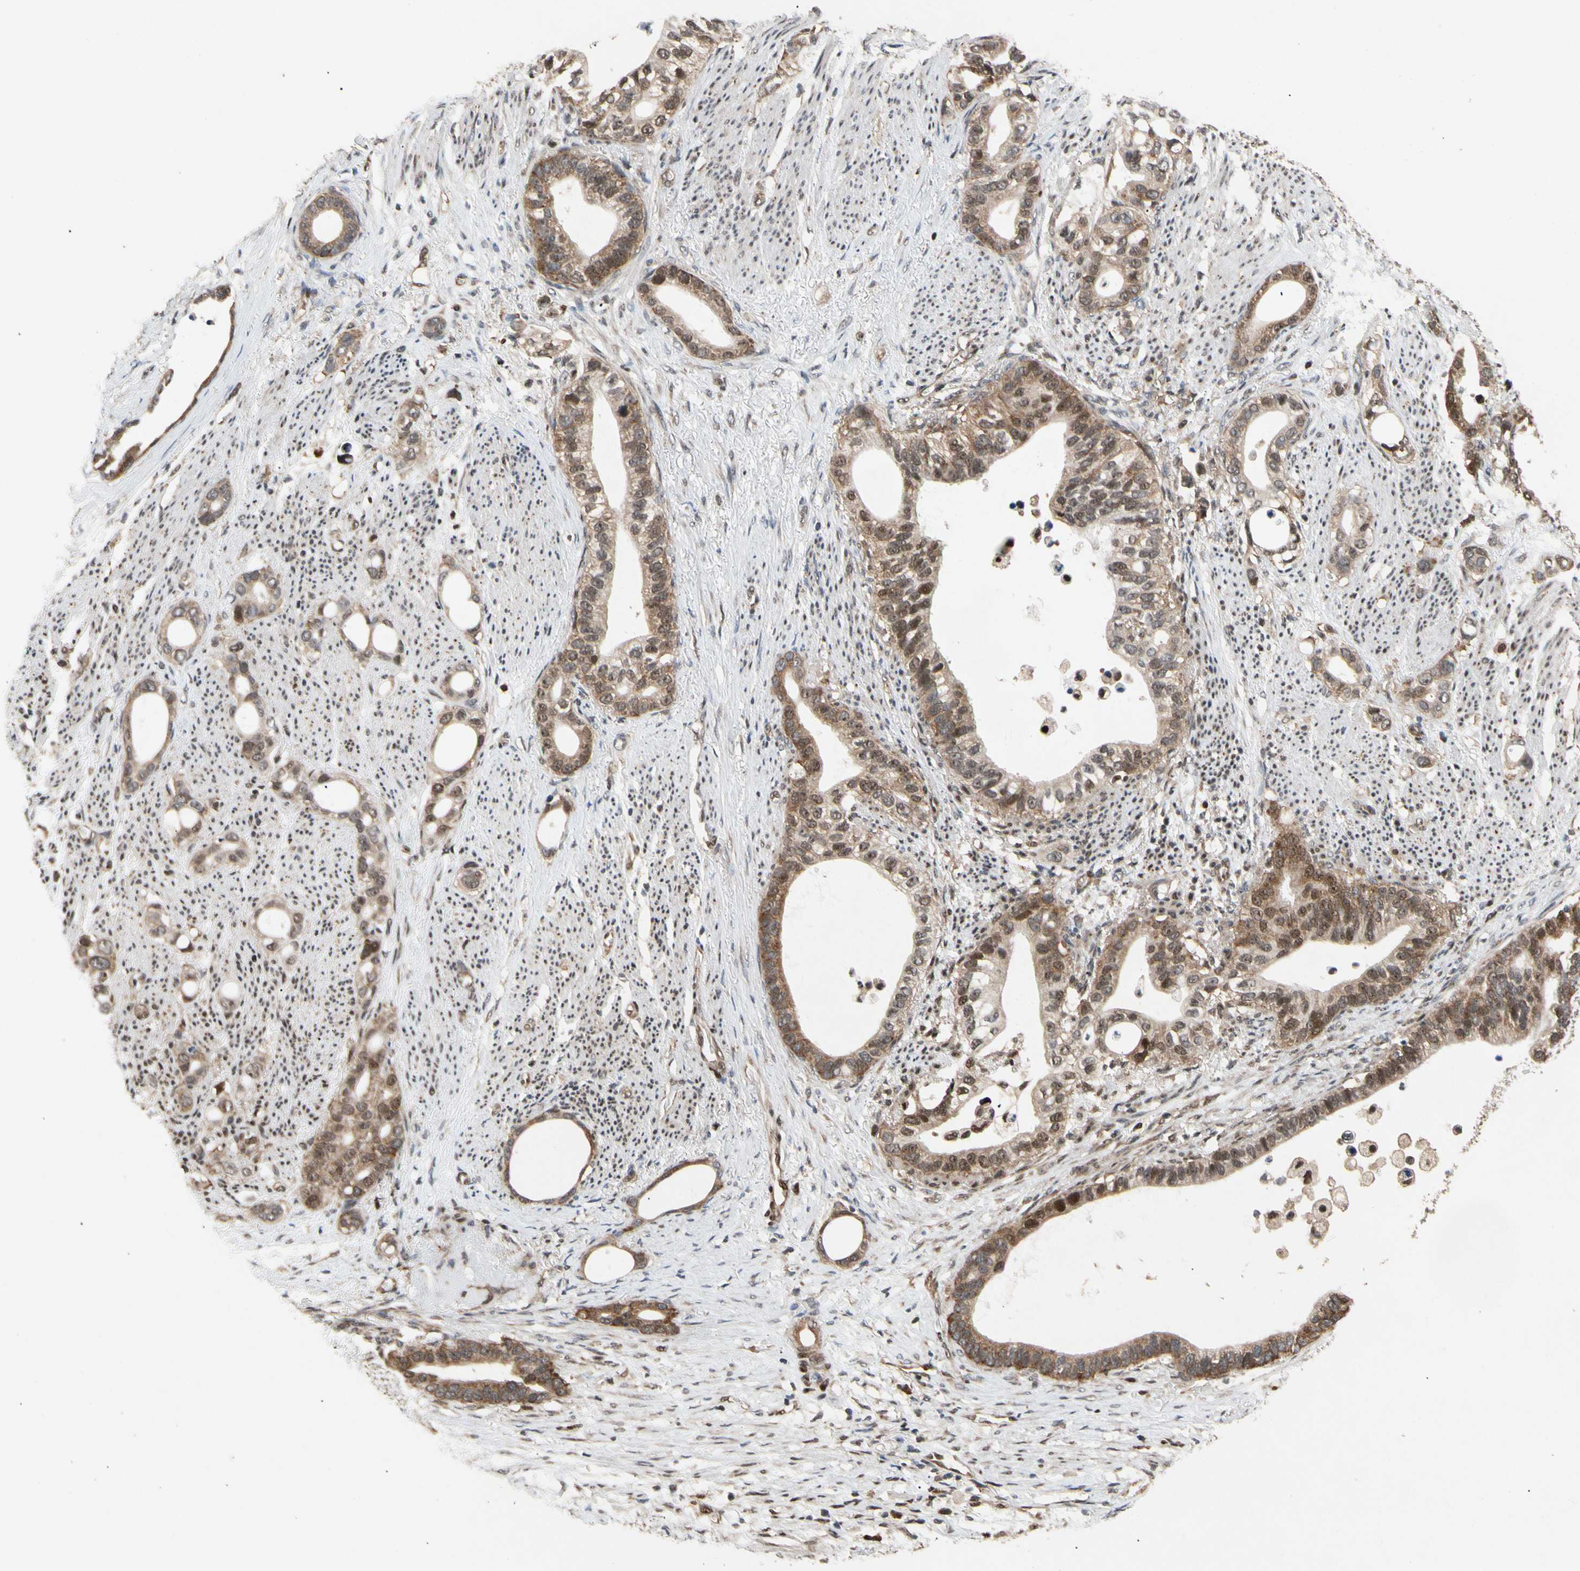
{"staining": {"intensity": "moderate", "quantity": ">75%", "location": "cytoplasmic/membranous"}, "tissue": "stomach cancer", "cell_type": "Tumor cells", "image_type": "cancer", "snomed": [{"axis": "morphology", "description": "Adenocarcinoma, NOS"}, {"axis": "topography", "description": "Stomach"}], "caption": "Tumor cells reveal medium levels of moderate cytoplasmic/membranous positivity in approximately >75% of cells in stomach cancer.", "gene": "EIF1AX", "patient": {"sex": "female", "age": 75}}